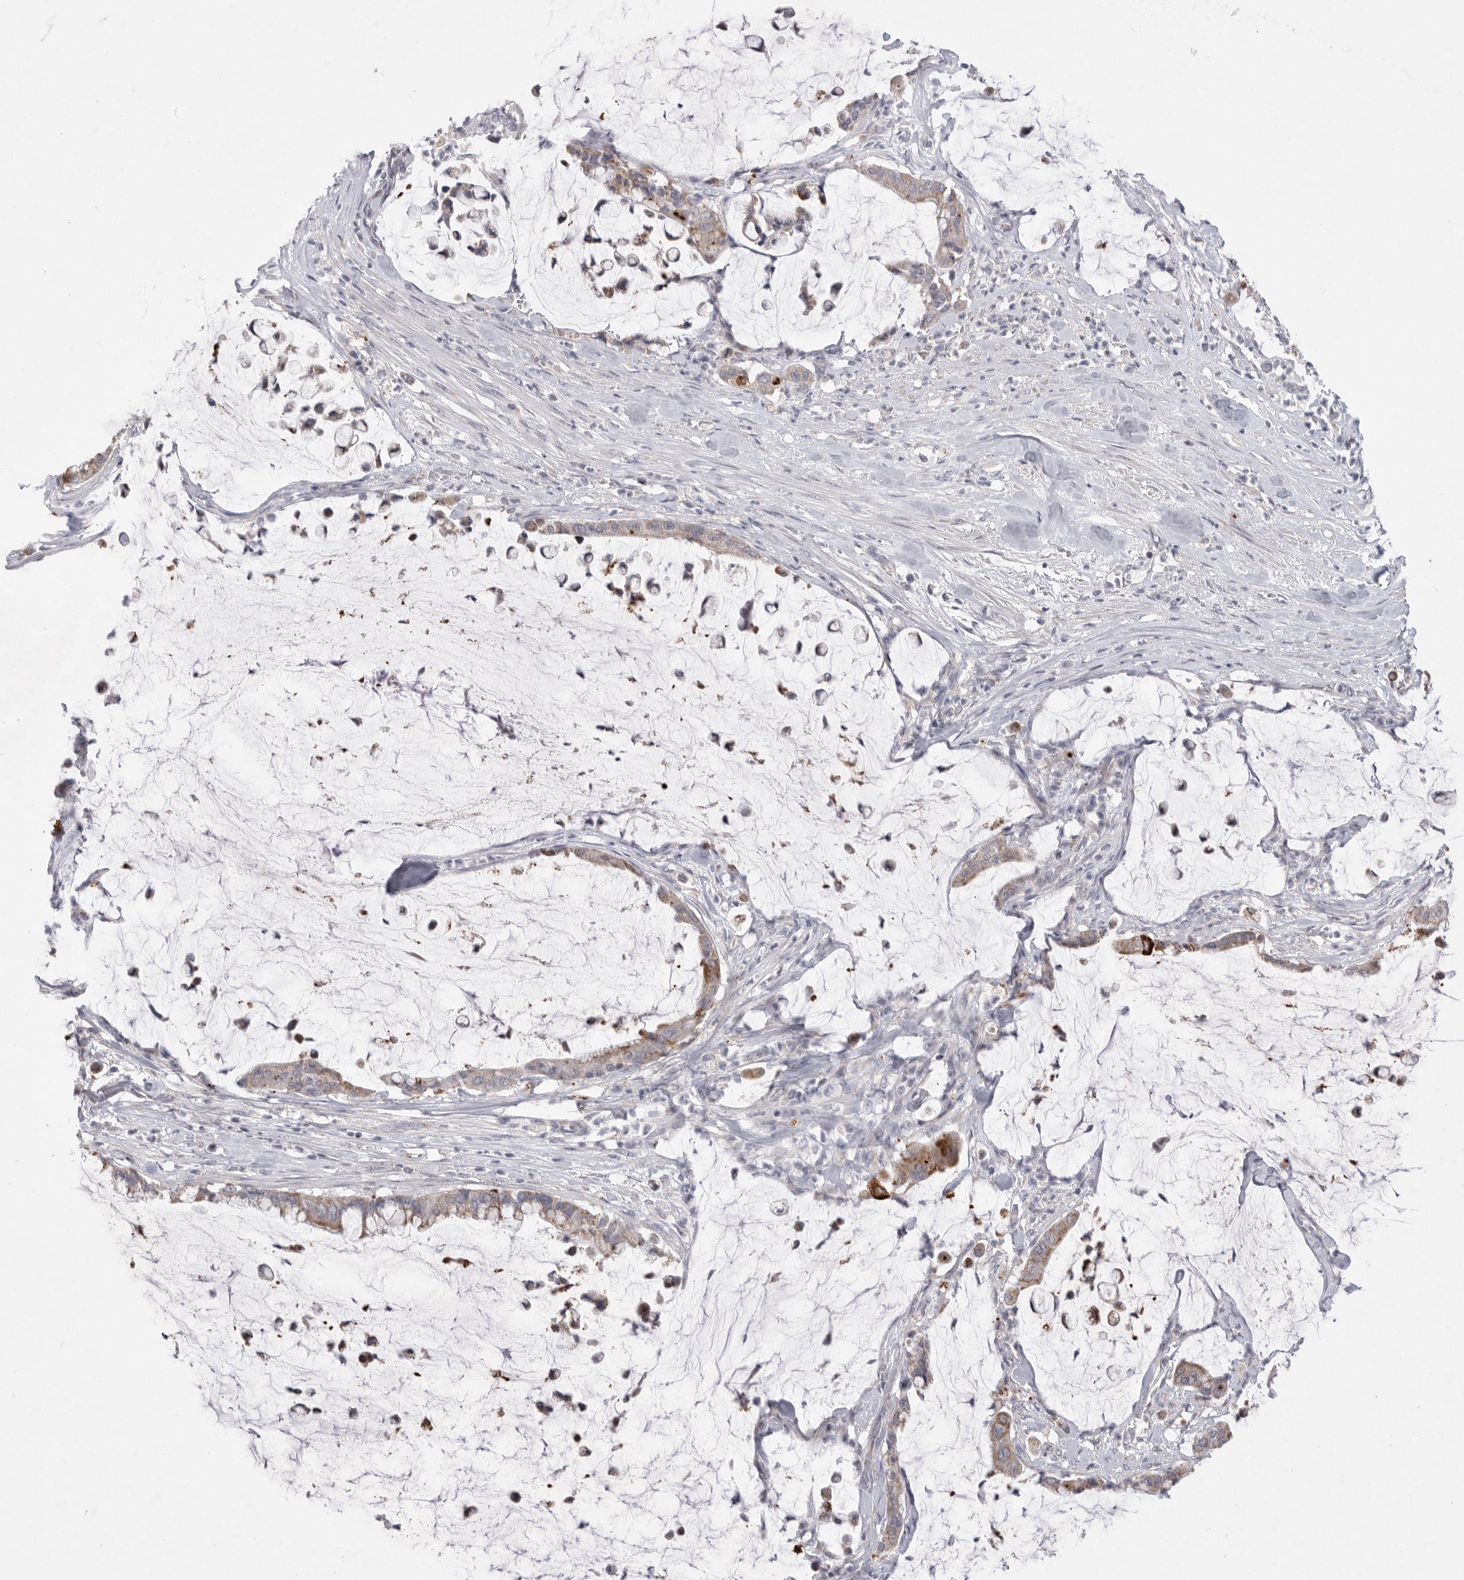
{"staining": {"intensity": "weak", "quantity": ">75%", "location": "cytoplasmic/membranous"}, "tissue": "pancreatic cancer", "cell_type": "Tumor cells", "image_type": "cancer", "snomed": [{"axis": "morphology", "description": "Adenocarcinoma, NOS"}, {"axis": "topography", "description": "Pancreas"}], "caption": "A high-resolution photomicrograph shows immunohistochemistry (IHC) staining of pancreatic adenocarcinoma, which exhibits weak cytoplasmic/membranous expression in about >75% of tumor cells.", "gene": "VDAC3", "patient": {"sex": "male", "age": 41}}